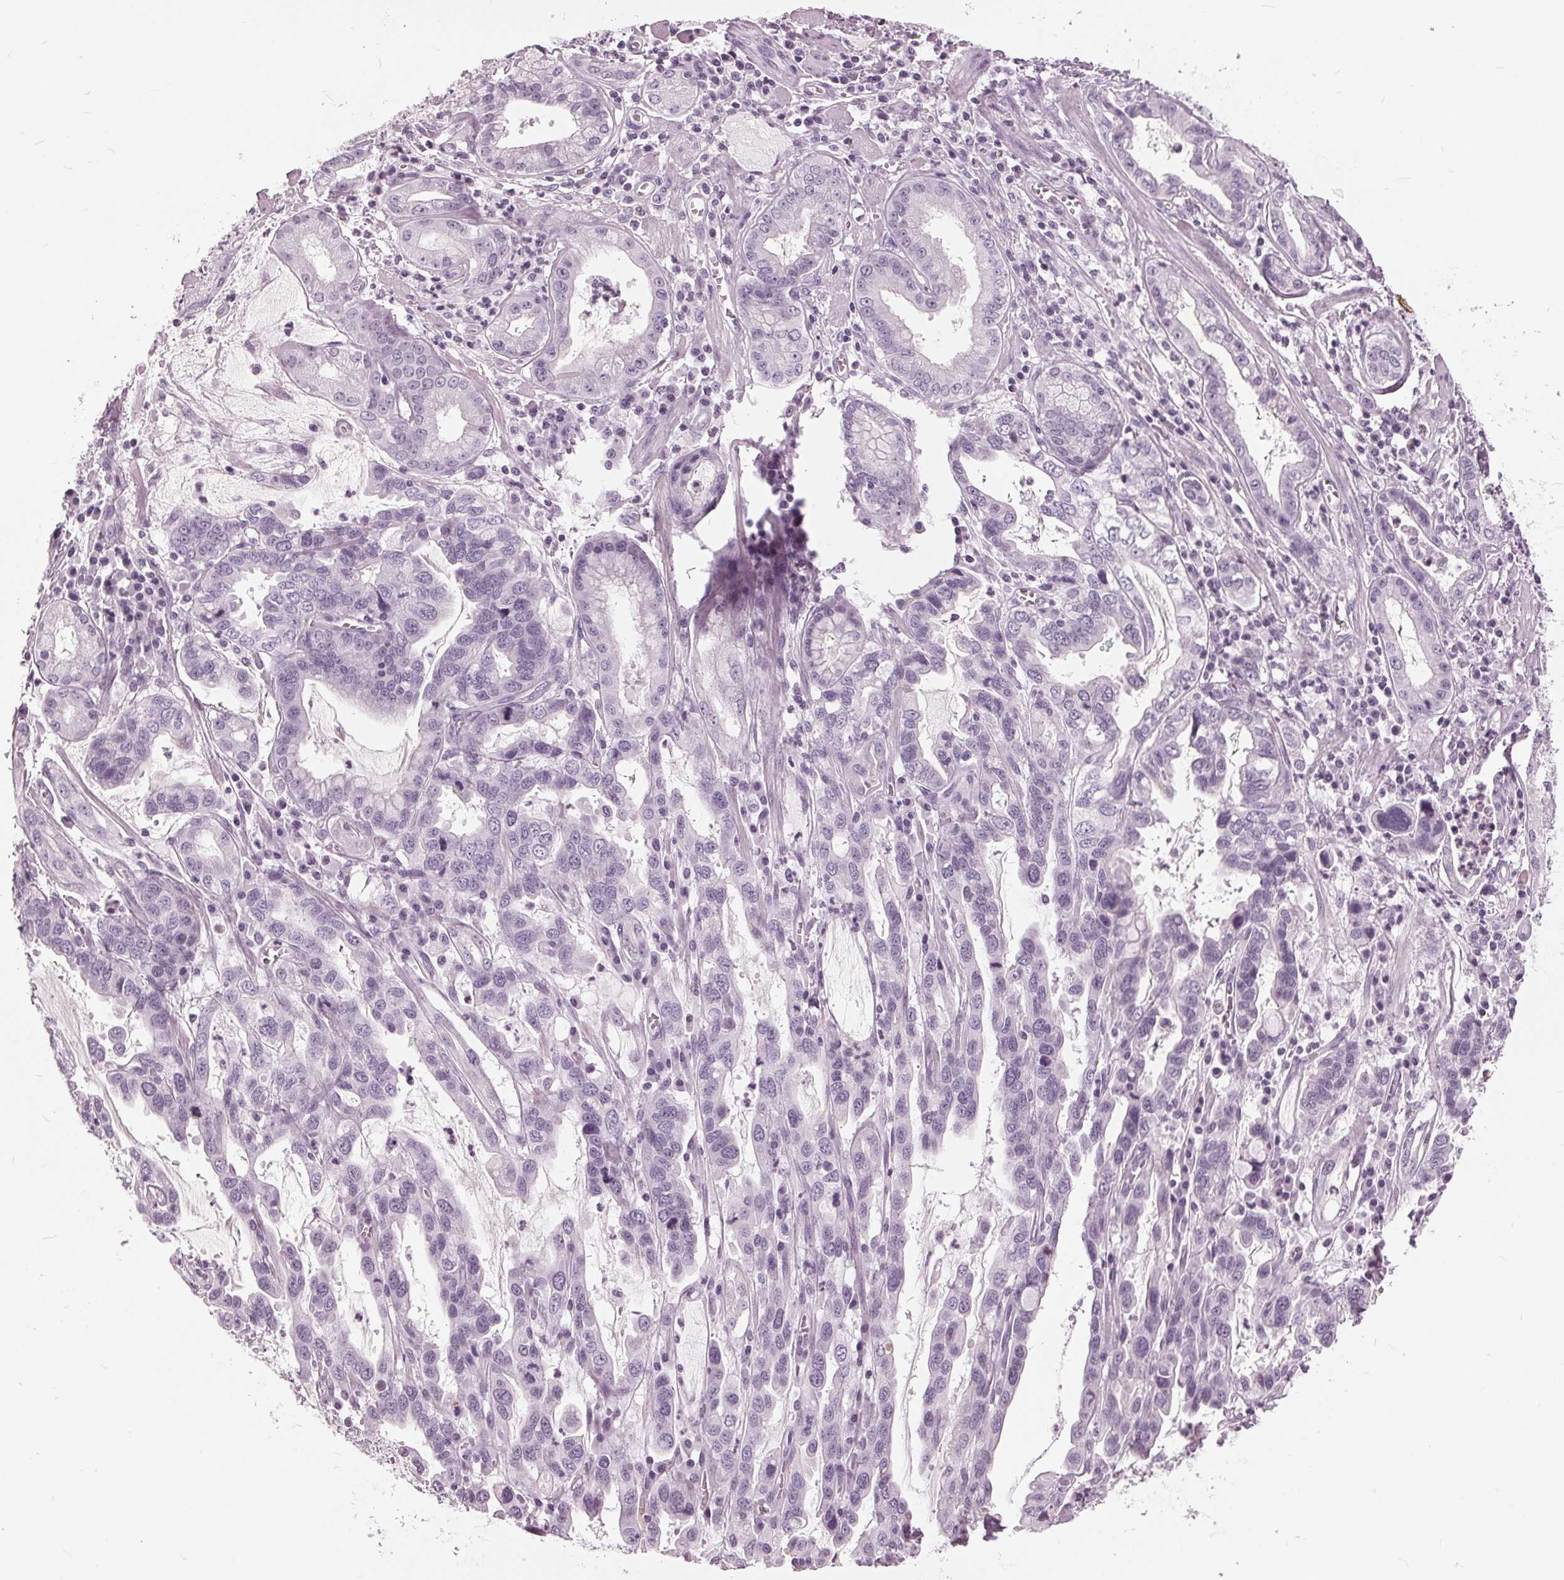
{"staining": {"intensity": "negative", "quantity": "none", "location": "none"}, "tissue": "stomach cancer", "cell_type": "Tumor cells", "image_type": "cancer", "snomed": [{"axis": "morphology", "description": "Adenocarcinoma, NOS"}, {"axis": "topography", "description": "Stomach, lower"}], "caption": "Immunohistochemistry (IHC) of human stomach cancer (adenocarcinoma) demonstrates no staining in tumor cells.", "gene": "SLC9A4", "patient": {"sex": "female", "age": 76}}